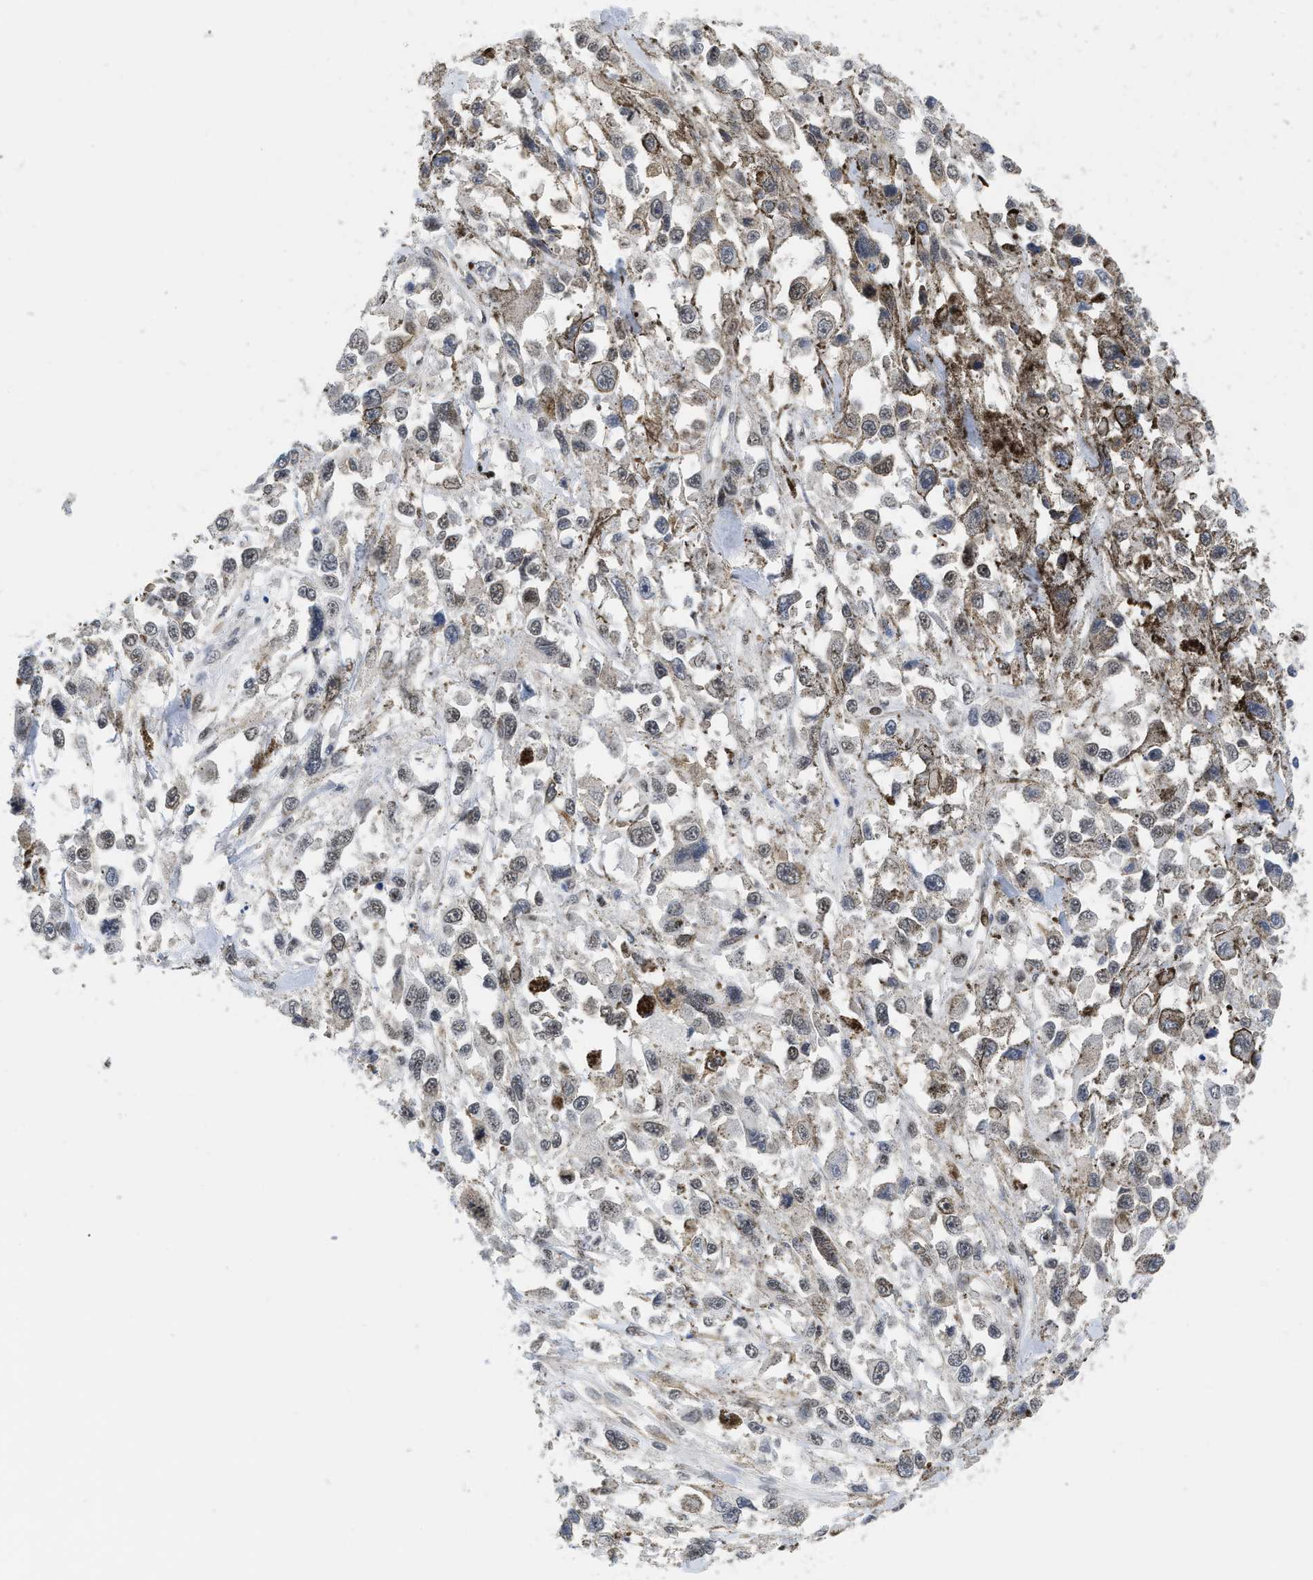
{"staining": {"intensity": "negative", "quantity": "none", "location": "none"}, "tissue": "melanoma", "cell_type": "Tumor cells", "image_type": "cancer", "snomed": [{"axis": "morphology", "description": "Malignant melanoma, Metastatic site"}, {"axis": "topography", "description": "Lymph node"}], "caption": "An immunohistochemistry (IHC) micrograph of melanoma is shown. There is no staining in tumor cells of melanoma.", "gene": "HIF1A", "patient": {"sex": "male", "age": 59}}